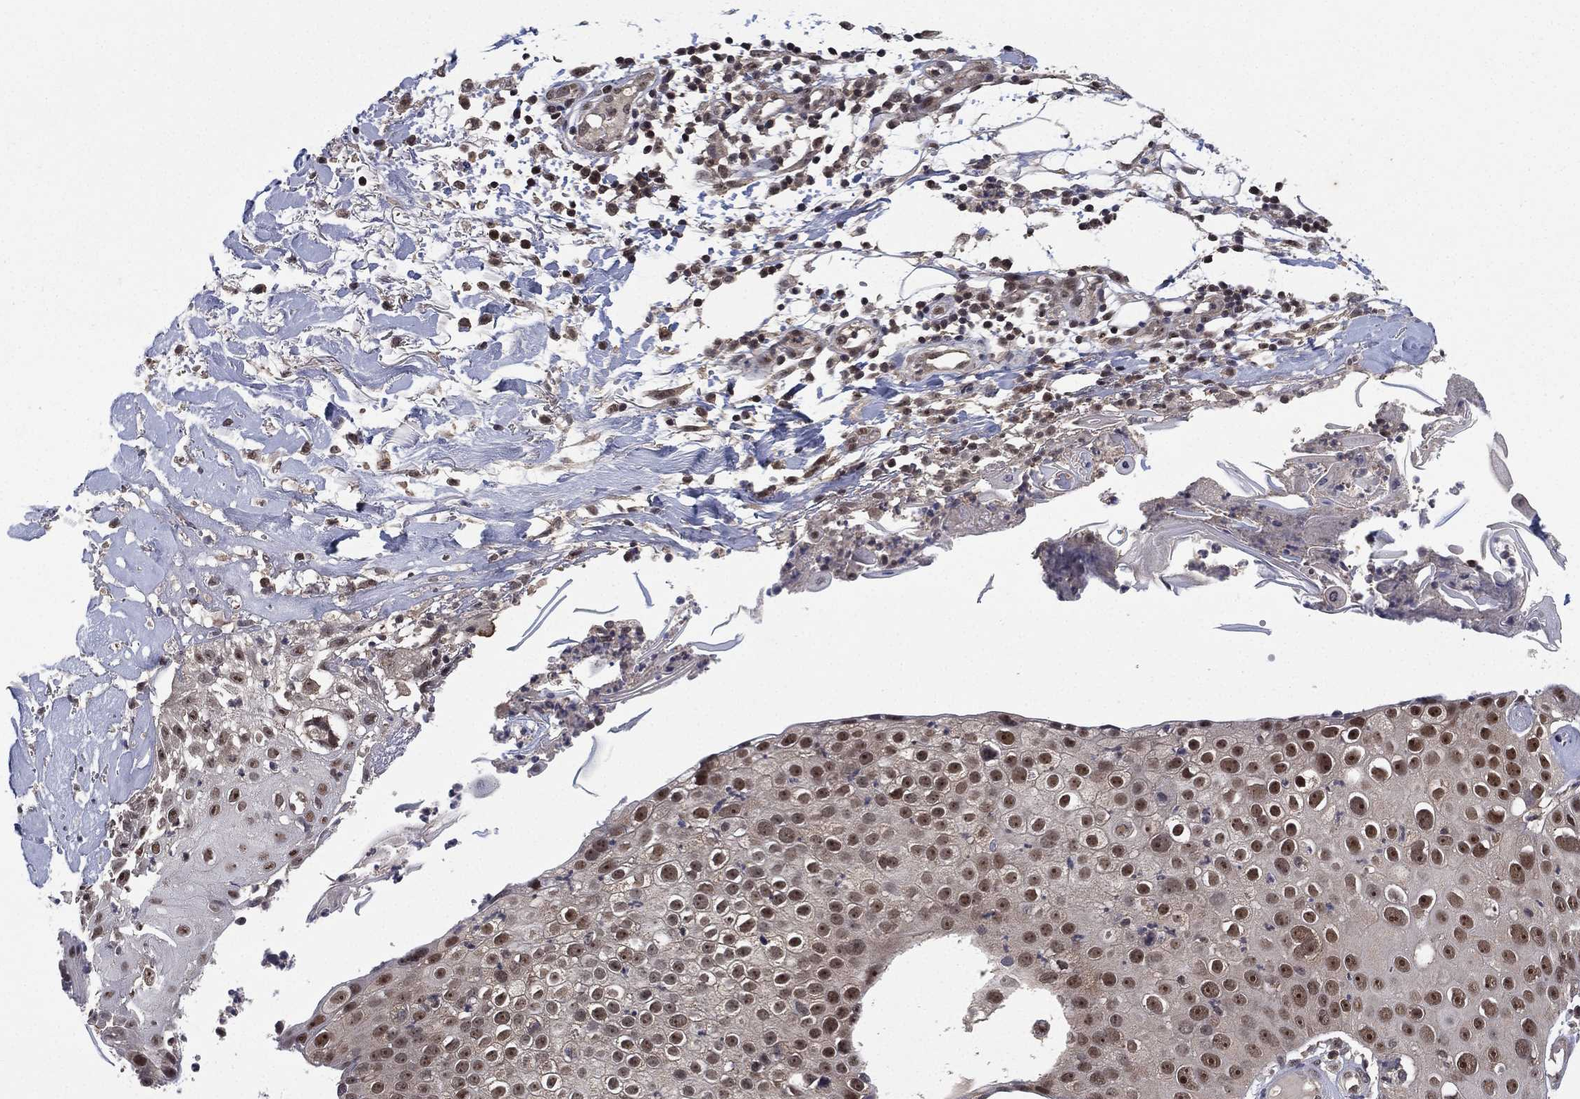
{"staining": {"intensity": "moderate", "quantity": "25%-75%", "location": "nuclear"}, "tissue": "skin cancer", "cell_type": "Tumor cells", "image_type": "cancer", "snomed": [{"axis": "morphology", "description": "Squamous cell carcinoma, NOS"}, {"axis": "topography", "description": "Skin"}], "caption": "Skin squamous cell carcinoma stained with a brown dye exhibits moderate nuclear positive positivity in about 25%-75% of tumor cells.", "gene": "NELFCD", "patient": {"sex": "male", "age": 71}}